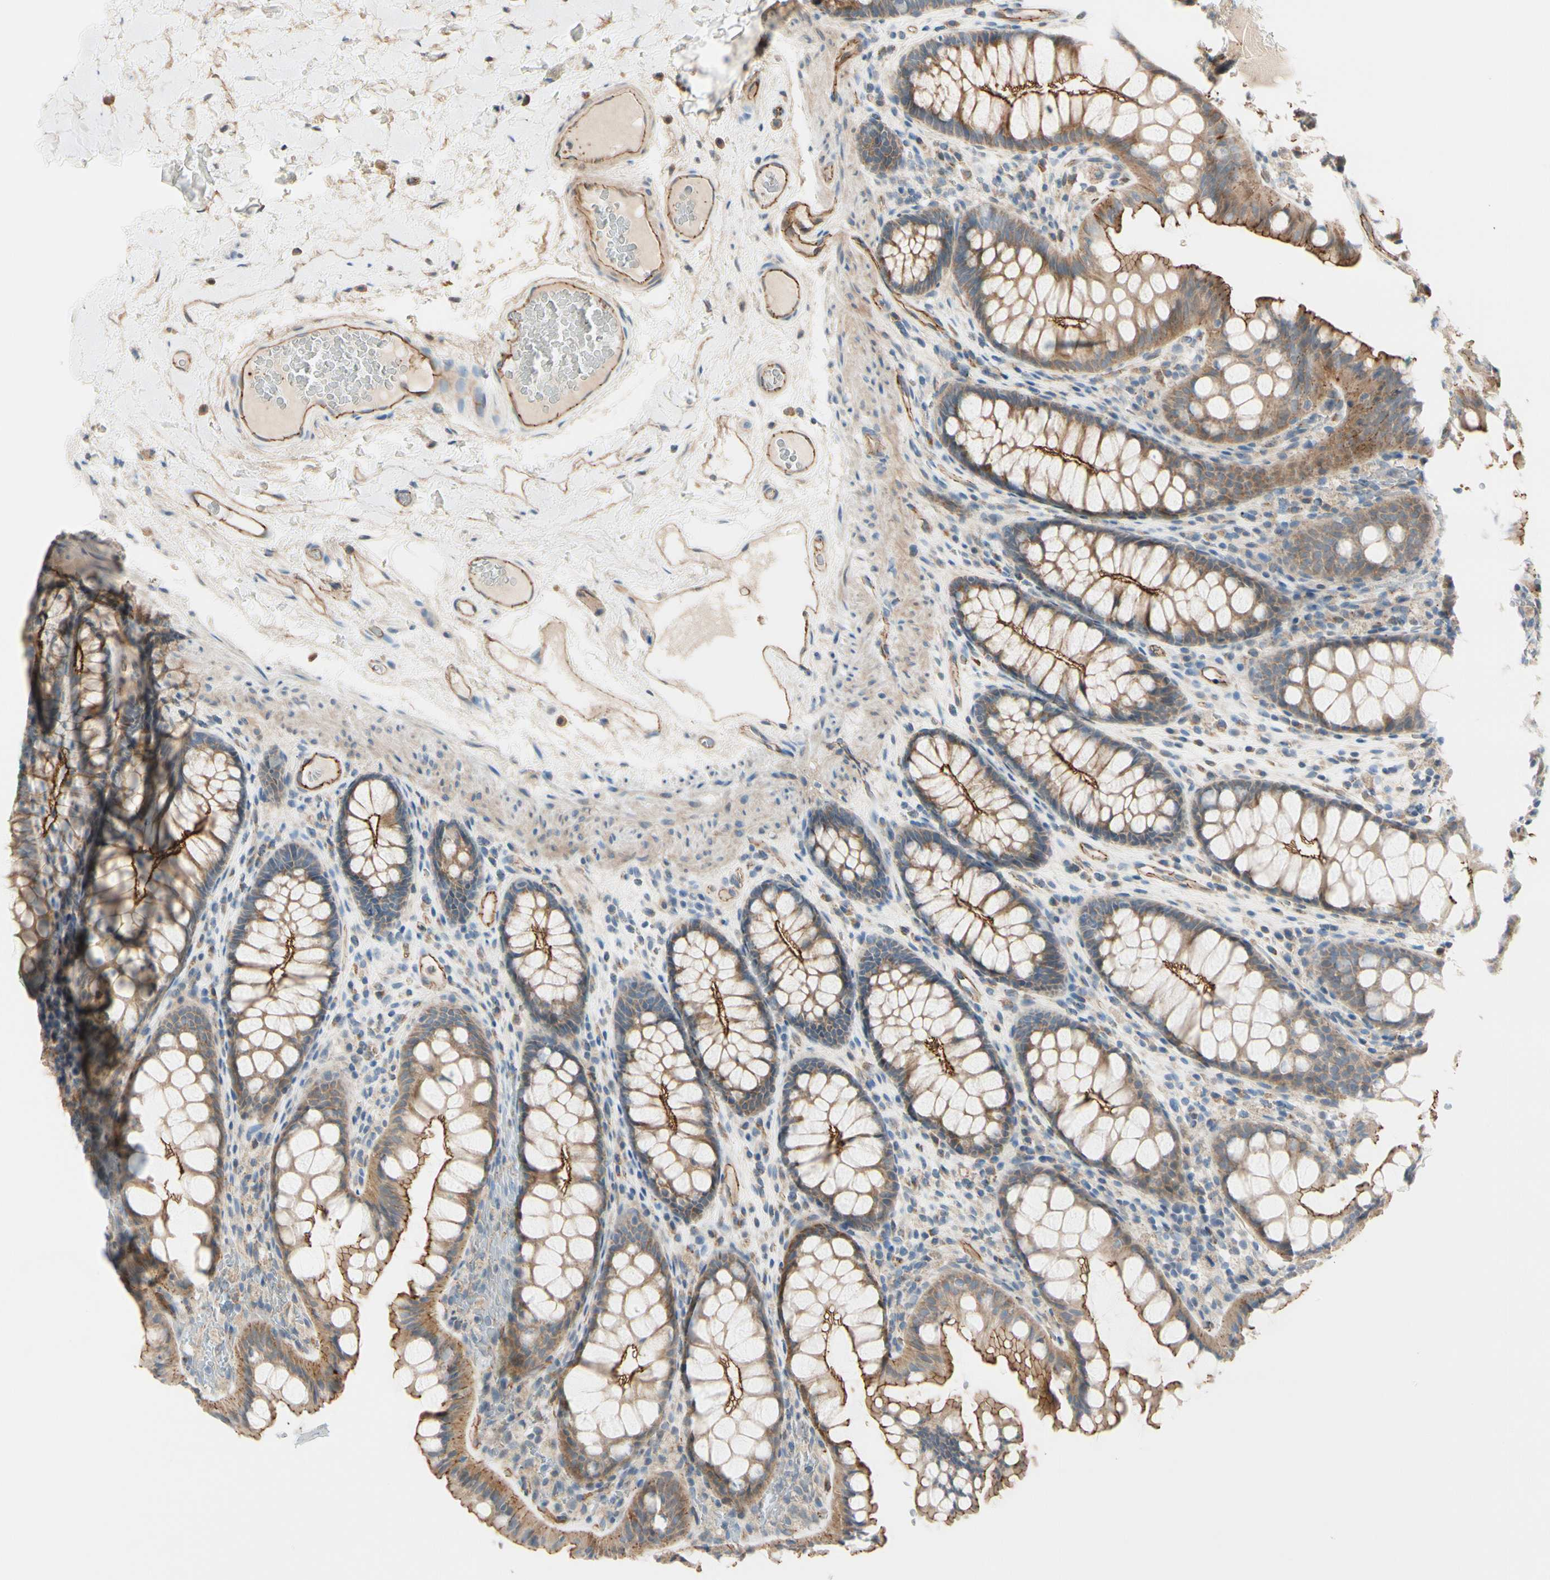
{"staining": {"intensity": "moderate", "quantity": ">75%", "location": "cytoplasmic/membranous"}, "tissue": "colon", "cell_type": "Endothelial cells", "image_type": "normal", "snomed": [{"axis": "morphology", "description": "Normal tissue, NOS"}, {"axis": "topography", "description": "Colon"}], "caption": "This is a histology image of immunohistochemistry (IHC) staining of unremarkable colon, which shows moderate positivity in the cytoplasmic/membranous of endothelial cells.", "gene": "TJP1", "patient": {"sex": "female", "age": 55}}